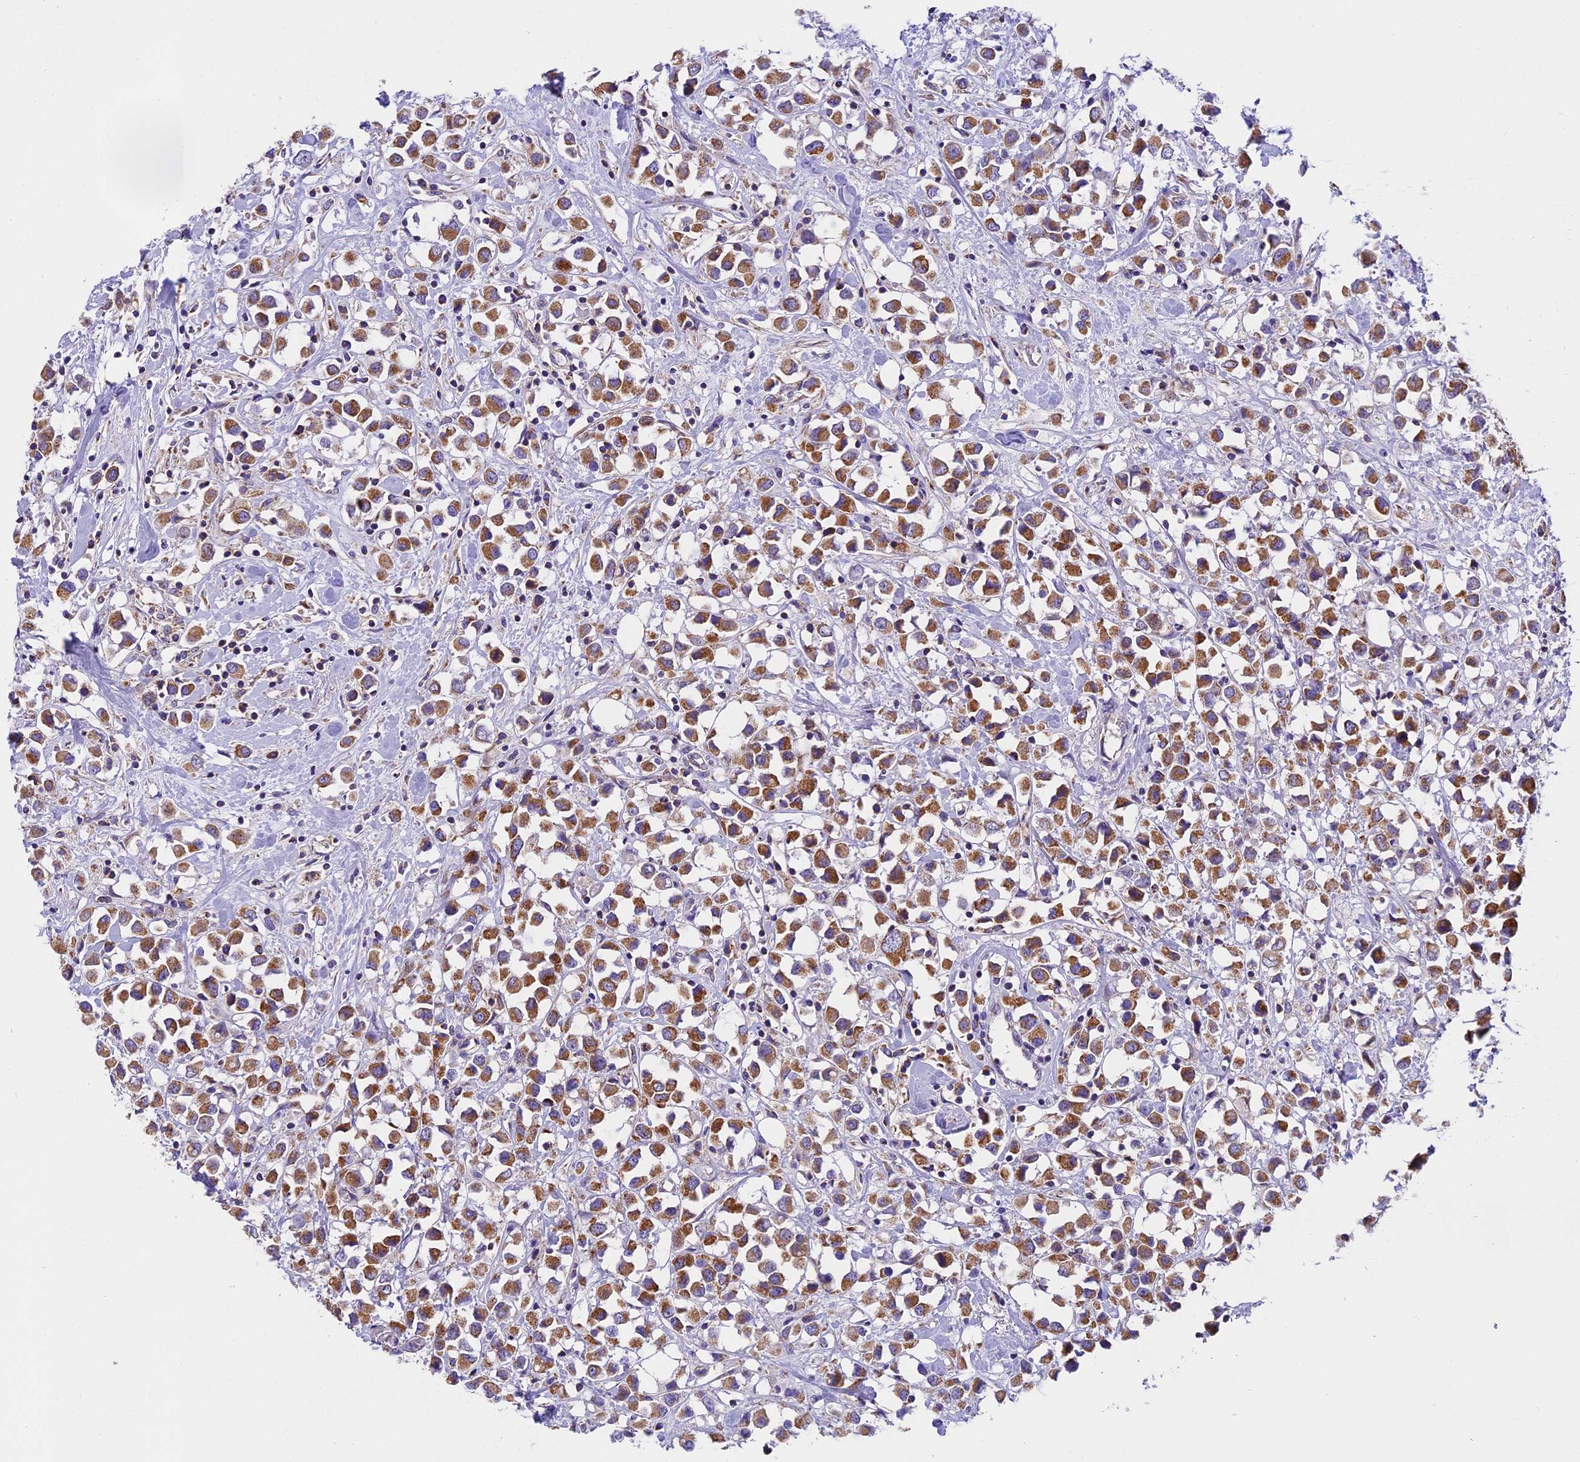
{"staining": {"intensity": "moderate", "quantity": ">75%", "location": "cytoplasmic/membranous"}, "tissue": "breast cancer", "cell_type": "Tumor cells", "image_type": "cancer", "snomed": [{"axis": "morphology", "description": "Duct carcinoma"}, {"axis": "topography", "description": "Breast"}], "caption": "Tumor cells display medium levels of moderate cytoplasmic/membranous staining in about >75% of cells in breast cancer.", "gene": "MGME1", "patient": {"sex": "female", "age": 61}}